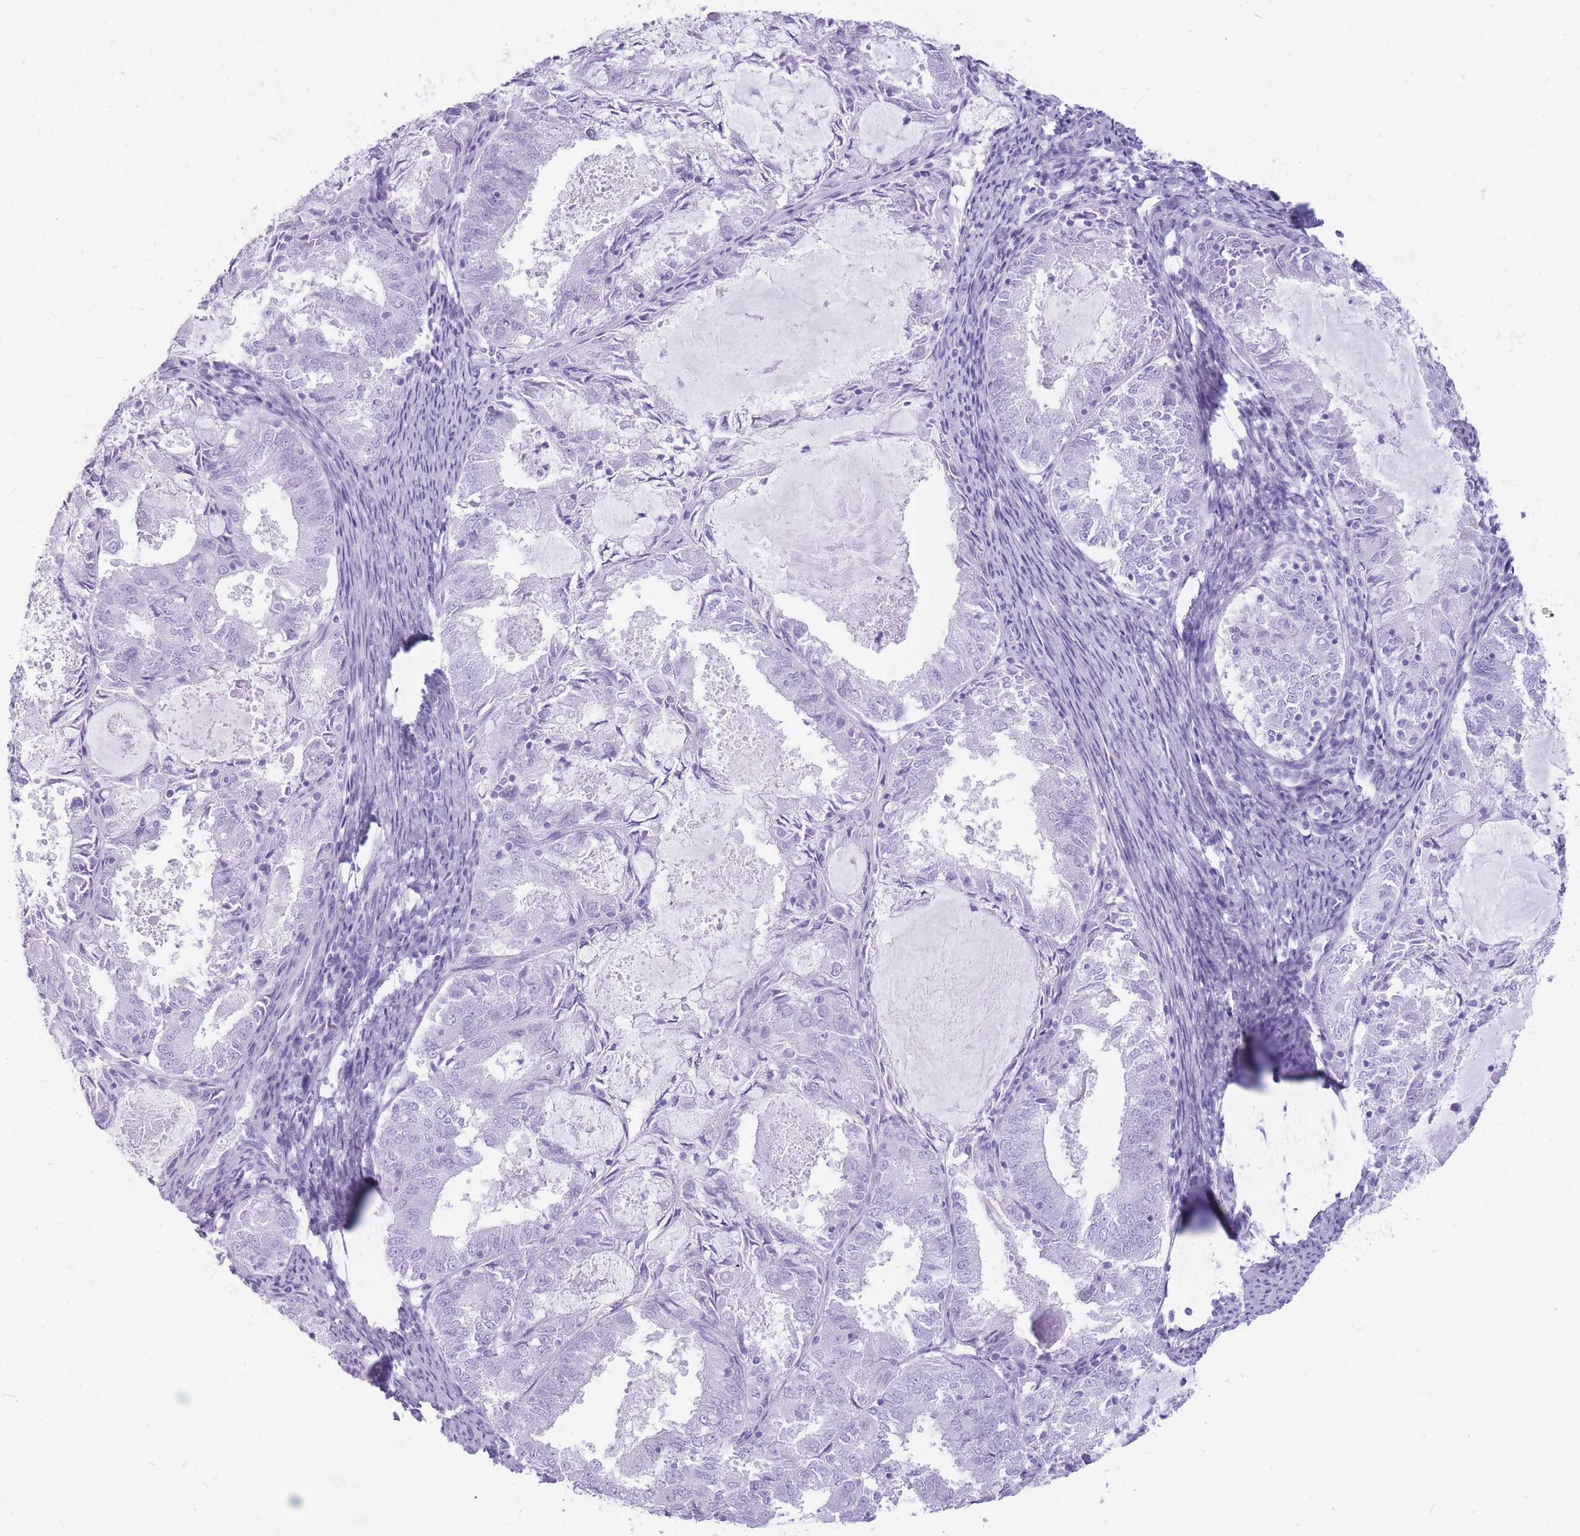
{"staining": {"intensity": "negative", "quantity": "none", "location": "none"}, "tissue": "endometrial cancer", "cell_type": "Tumor cells", "image_type": "cancer", "snomed": [{"axis": "morphology", "description": "Adenocarcinoma, NOS"}, {"axis": "topography", "description": "Endometrium"}], "caption": "High magnification brightfield microscopy of endometrial adenocarcinoma stained with DAB (brown) and counterstained with hematoxylin (blue): tumor cells show no significant staining.", "gene": "CYP21A2", "patient": {"sex": "female", "age": 57}}